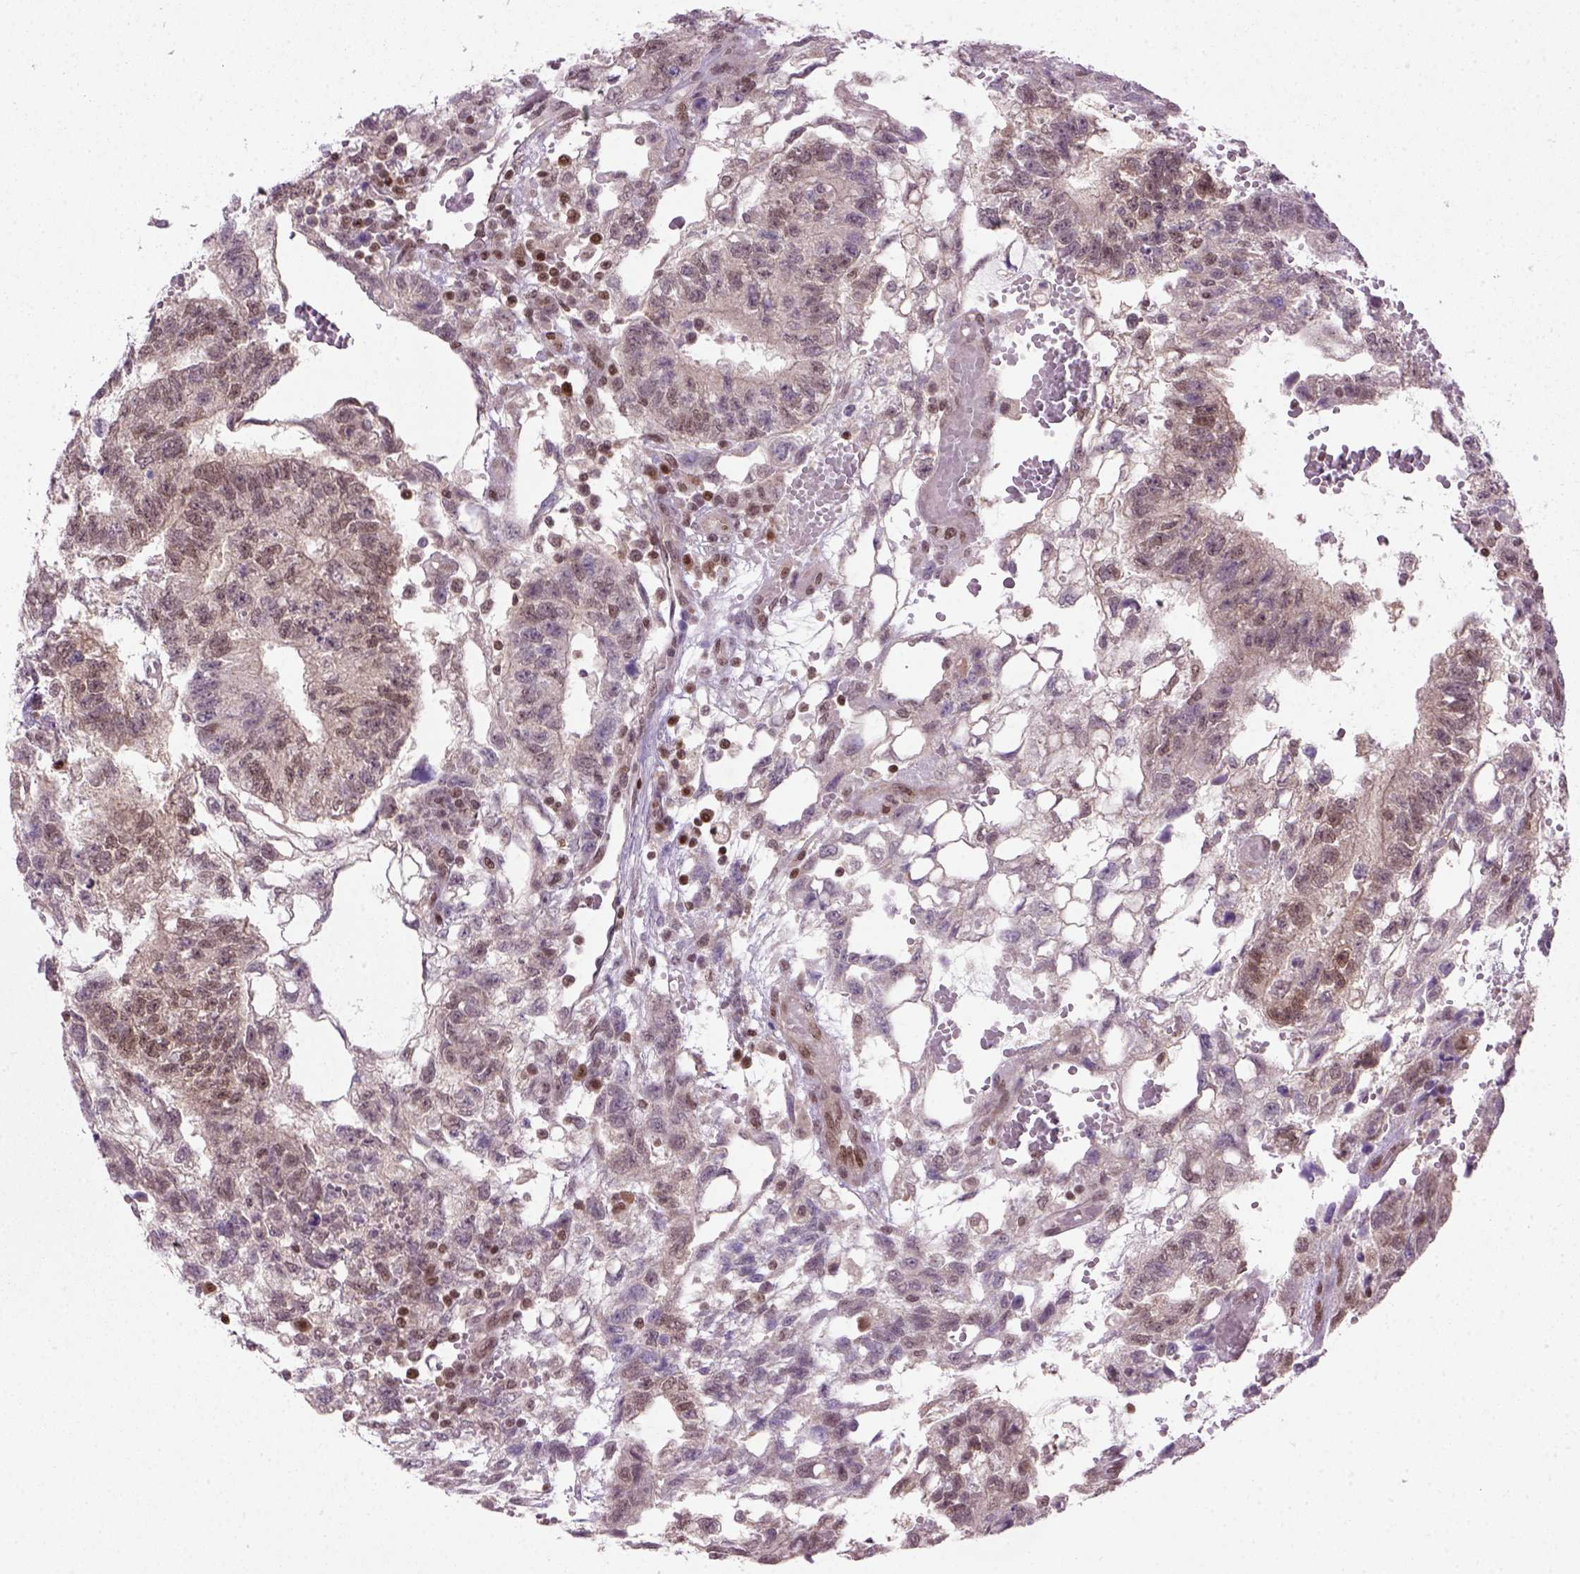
{"staining": {"intensity": "weak", "quantity": "25%-75%", "location": "nuclear"}, "tissue": "testis cancer", "cell_type": "Tumor cells", "image_type": "cancer", "snomed": [{"axis": "morphology", "description": "Carcinoma, Embryonal, NOS"}, {"axis": "topography", "description": "Testis"}], "caption": "High-magnification brightfield microscopy of embryonal carcinoma (testis) stained with DAB (brown) and counterstained with hematoxylin (blue). tumor cells exhibit weak nuclear expression is appreciated in about25%-75% of cells. The protein of interest is stained brown, and the nuclei are stained in blue (DAB IHC with brightfield microscopy, high magnification).", "gene": "MGMT", "patient": {"sex": "male", "age": 32}}